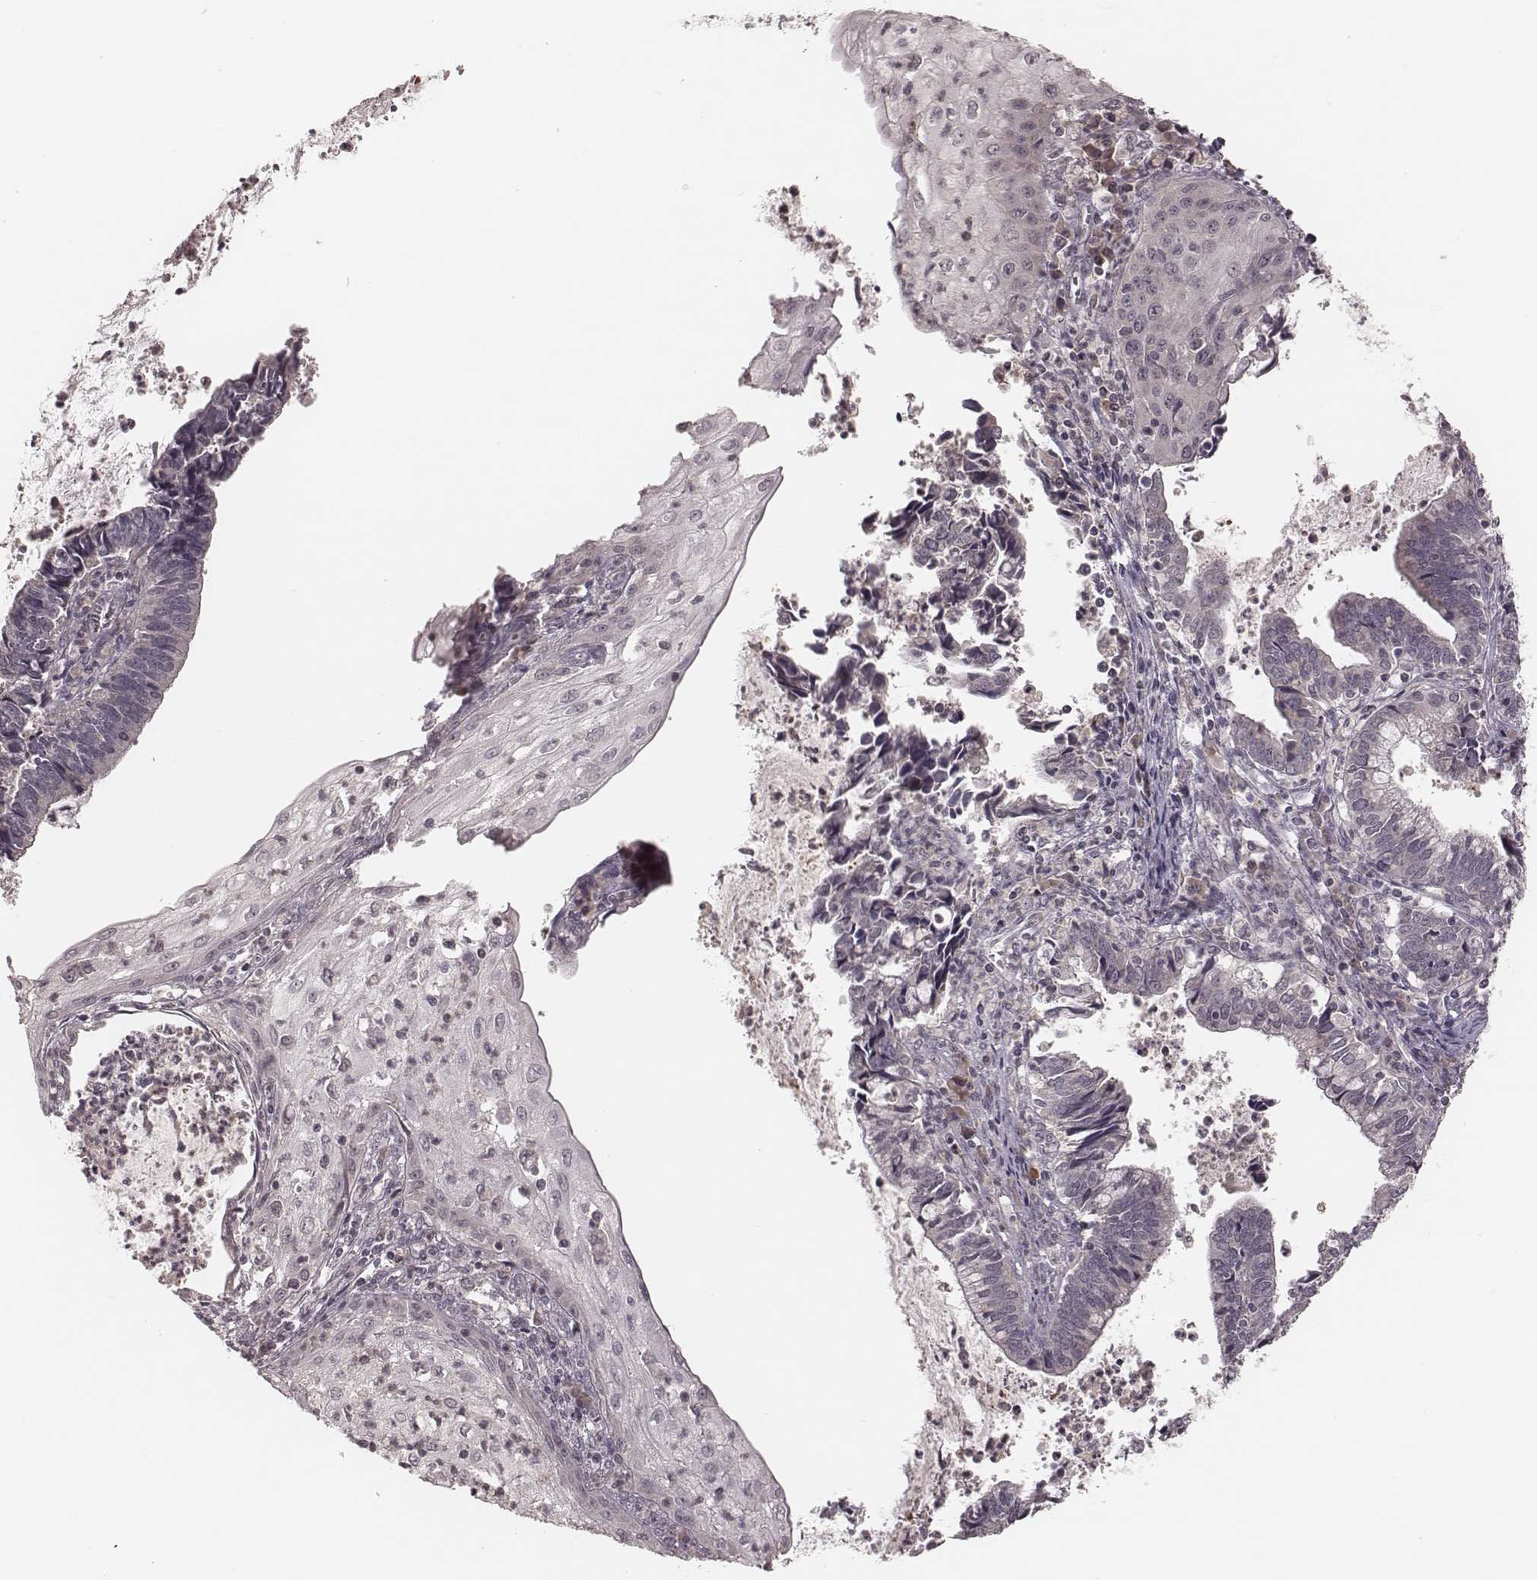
{"staining": {"intensity": "negative", "quantity": "none", "location": "none"}, "tissue": "cervical cancer", "cell_type": "Tumor cells", "image_type": "cancer", "snomed": [{"axis": "morphology", "description": "Adenocarcinoma, NOS"}, {"axis": "topography", "description": "Cervix"}], "caption": "Tumor cells are negative for protein expression in human cervical adenocarcinoma. (Immunohistochemistry (ihc), brightfield microscopy, high magnification).", "gene": "IL5", "patient": {"sex": "female", "age": 42}}